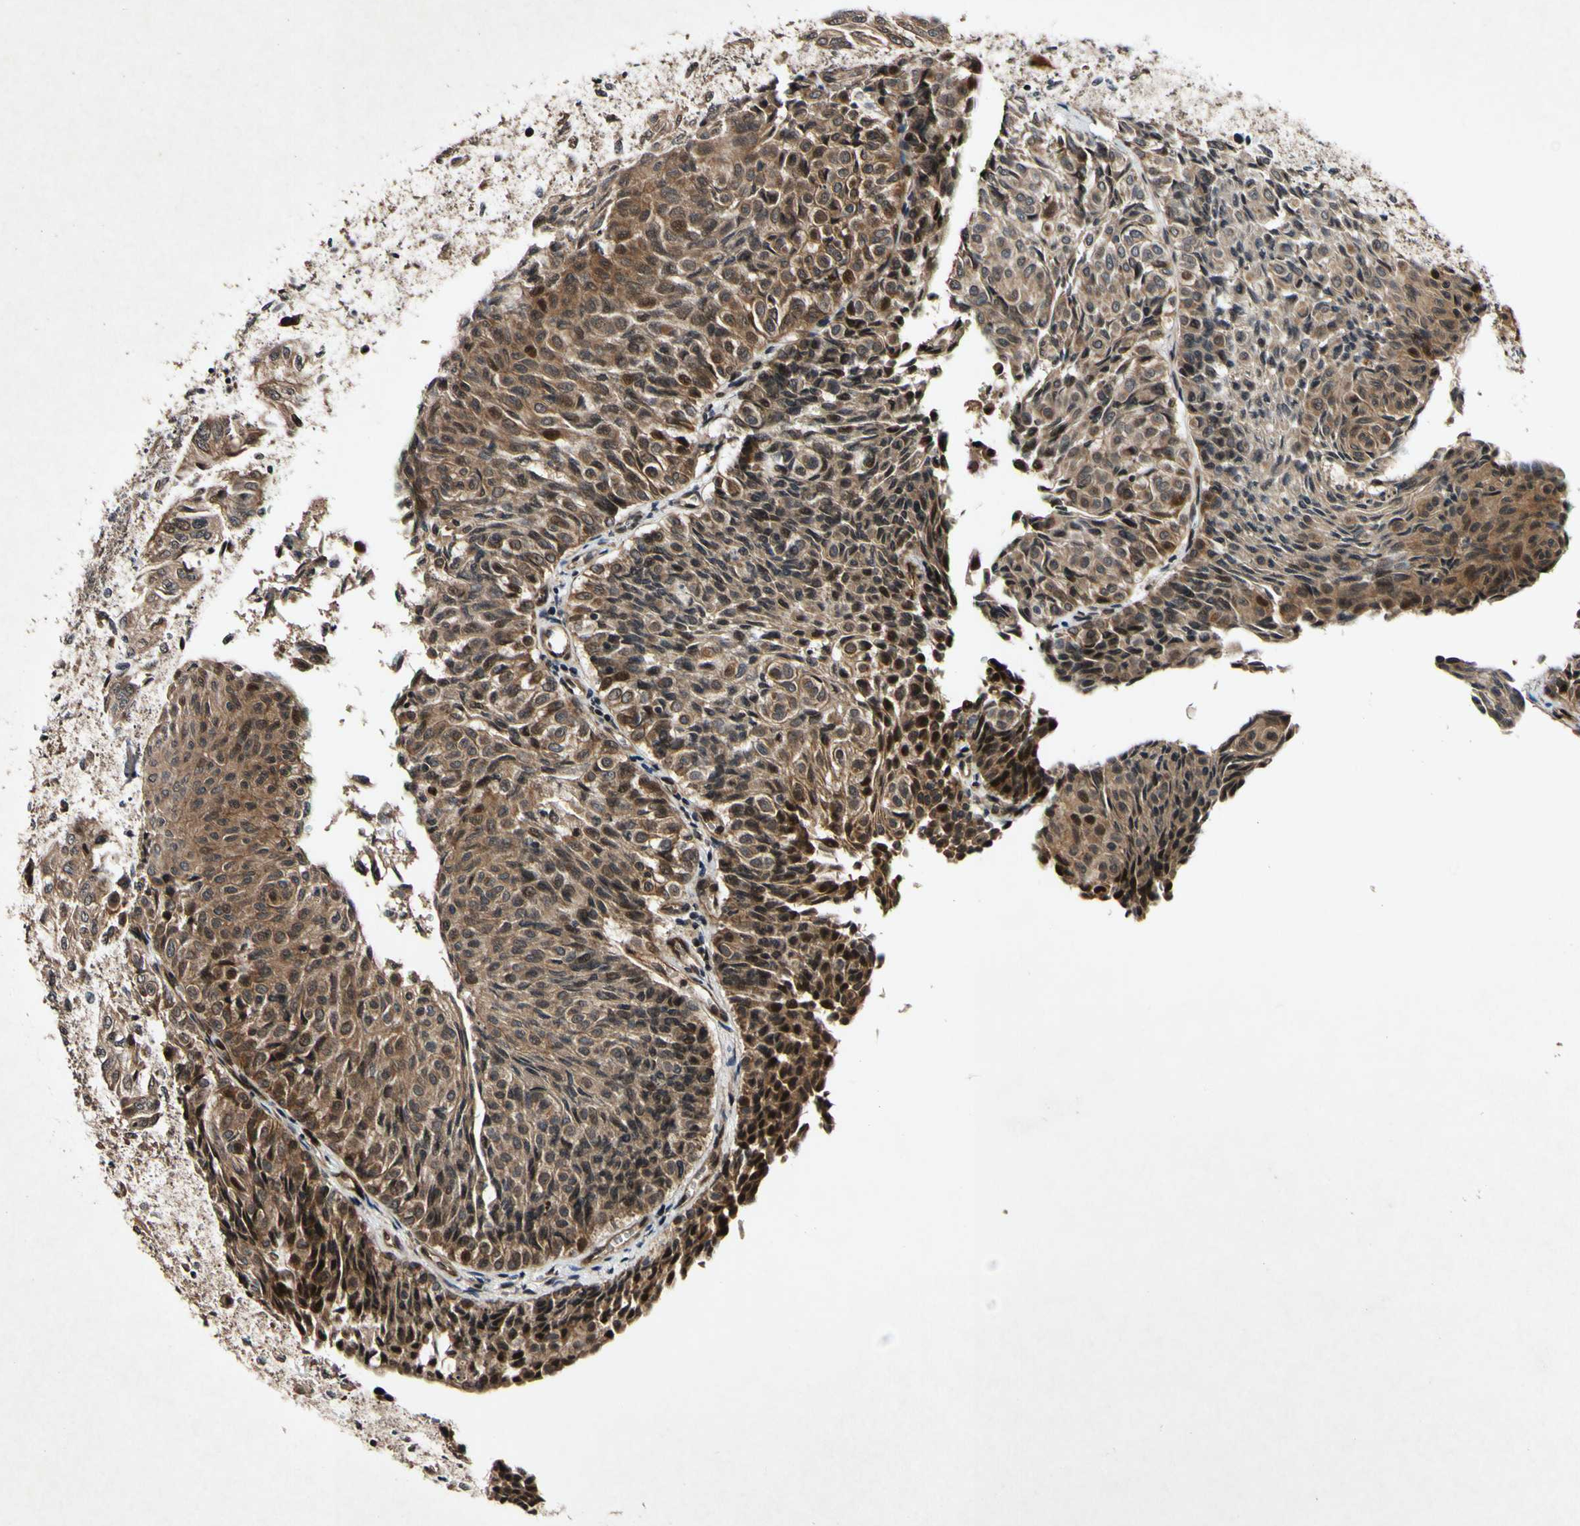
{"staining": {"intensity": "moderate", "quantity": ">75%", "location": "cytoplasmic/membranous,nuclear"}, "tissue": "urothelial cancer", "cell_type": "Tumor cells", "image_type": "cancer", "snomed": [{"axis": "morphology", "description": "Urothelial carcinoma, Low grade"}, {"axis": "topography", "description": "Urinary bladder"}], "caption": "This is an image of immunohistochemistry staining of urothelial cancer, which shows moderate positivity in the cytoplasmic/membranous and nuclear of tumor cells.", "gene": "CSNK1E", "patient": {"sex": "male", "age": 78}}